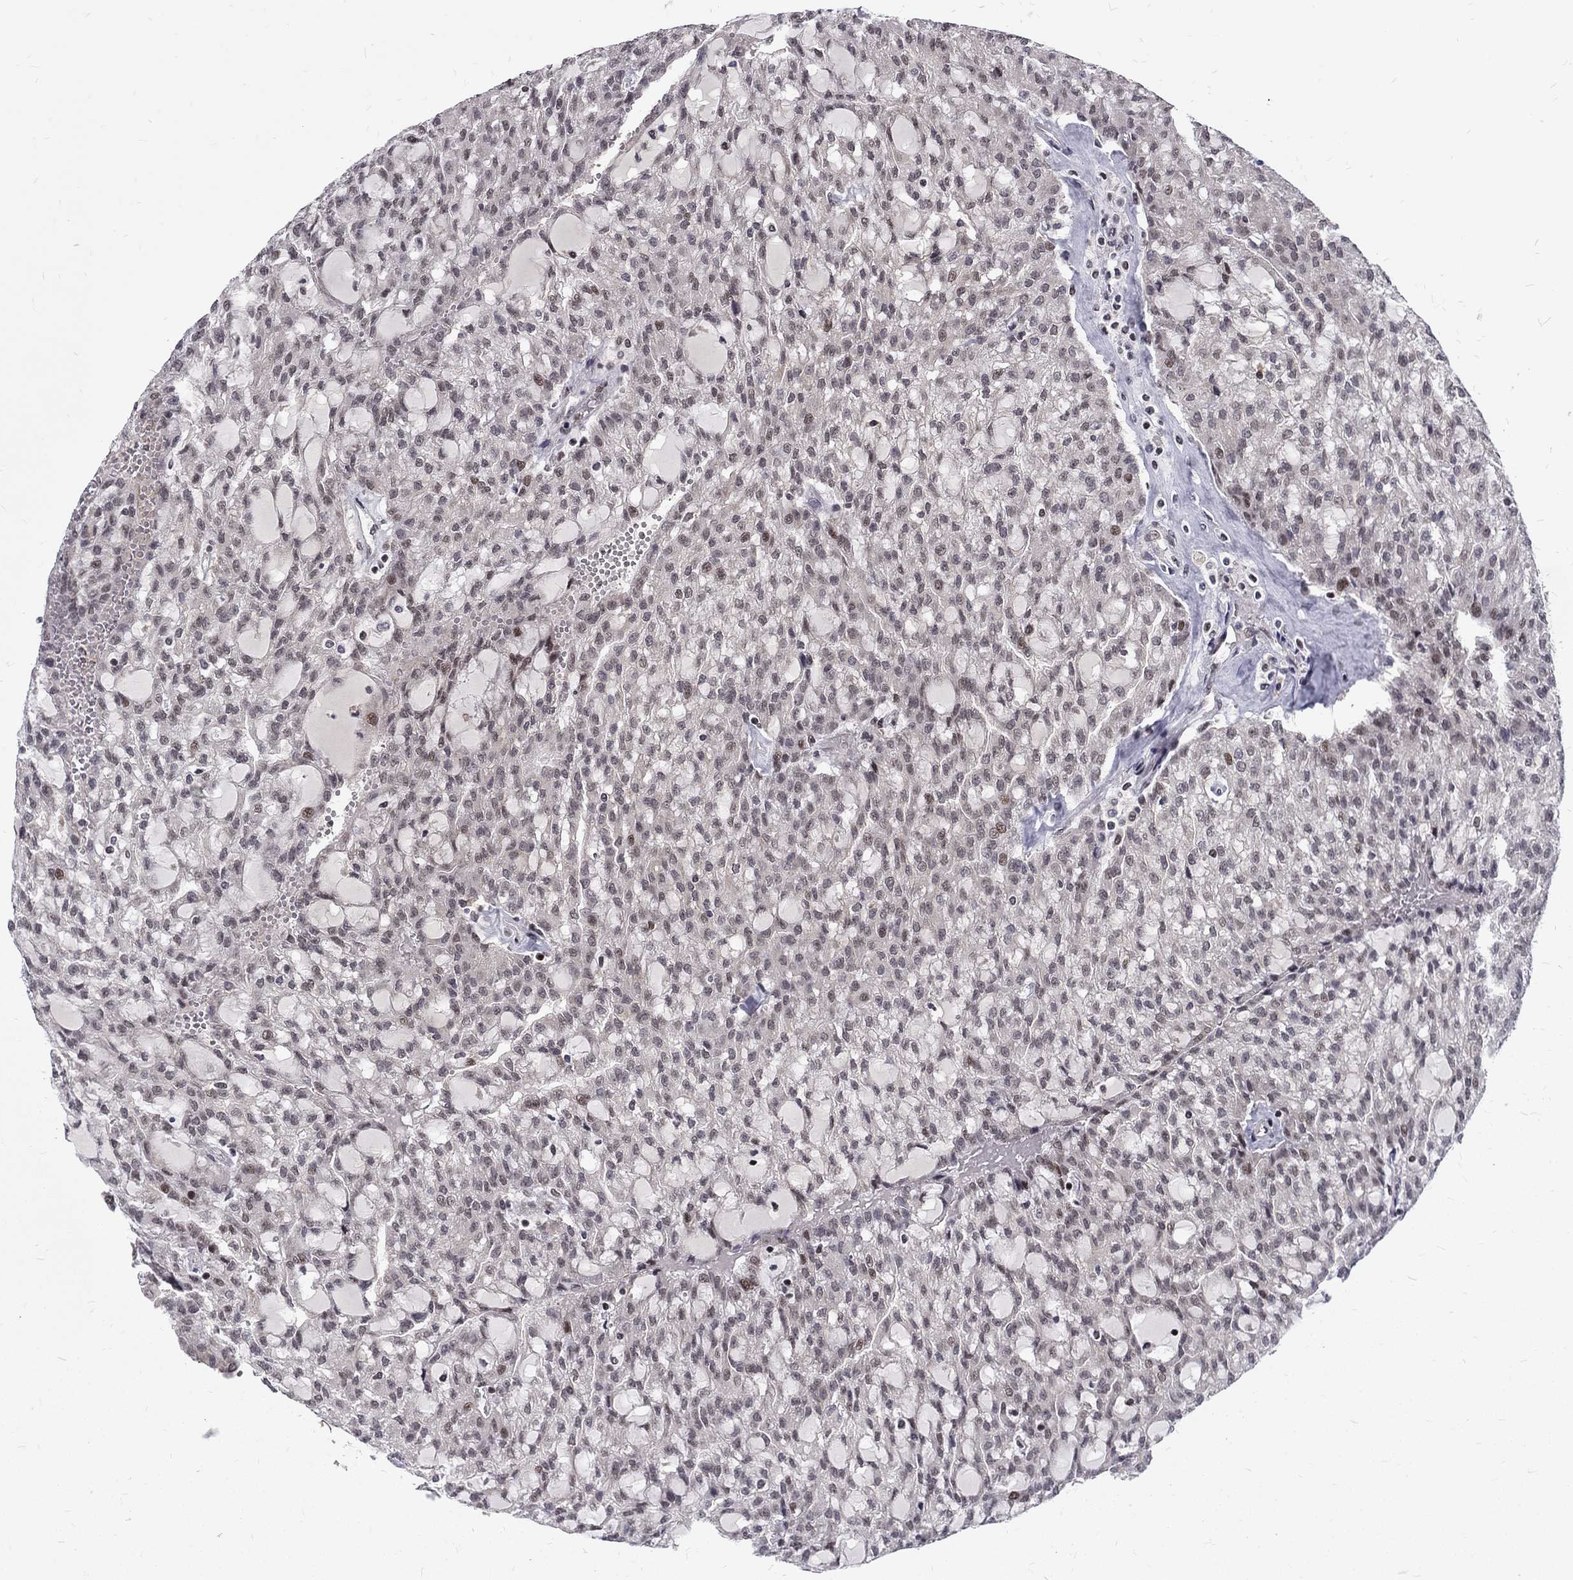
{"staining": {"intensity": "negative", "quantity": "none", "location": "none"}, "tissue": "renal cancer", "cell_type": "Tumor cells", "image_type": "cancer", "snomed": [{"axis": "morphology", "description": "Adenocarcinoma, NOS"}, {"axis": "topography", "description": "Kidney"}], "caption": "Tumor cells show no significant staining in renal cancer.", "gene": "TCEAL1", "patient": {"sex": "male", "age": 63}}